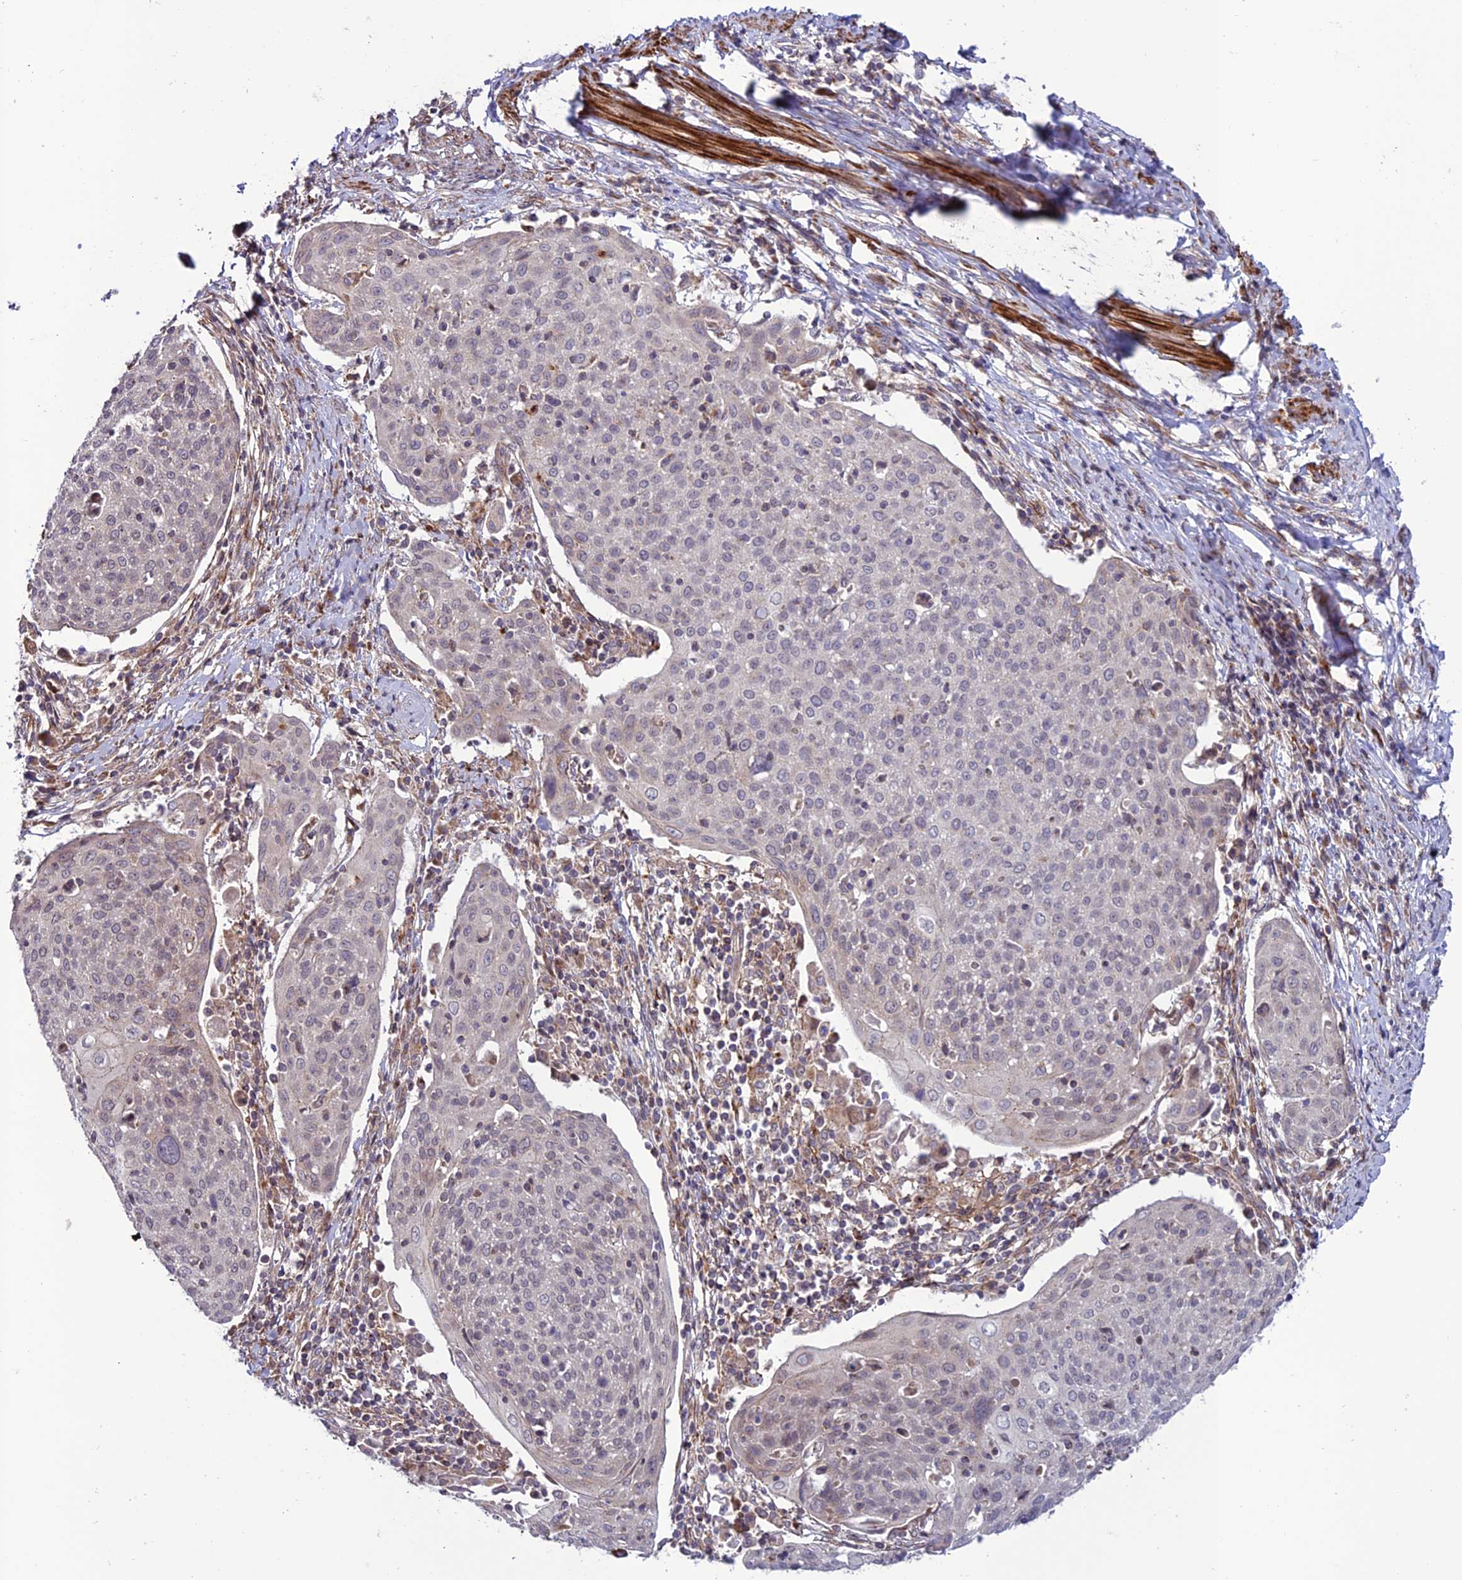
{"staining": {"intensity": "negative", "quantity": "none", "location": "none"}, "tissue": "cervical cancer", "cell_type": "Tumor cells", "image_type": "cancer", "snomed": [{"axis": "morphology", "description": "Squamous cell carcinoma, NOS"}, {"axis": "topography", "description": "Cervix"}], "caption": "The micrograph demonstrates no staining of tumor cells in cervical cancer (squamous cell carcinoma). (DAB immunohistochemistry (IHC) with hematoxylin counter stain).", "gene": "TNIP3", "patient": {"sex": "female", "age": 67}}